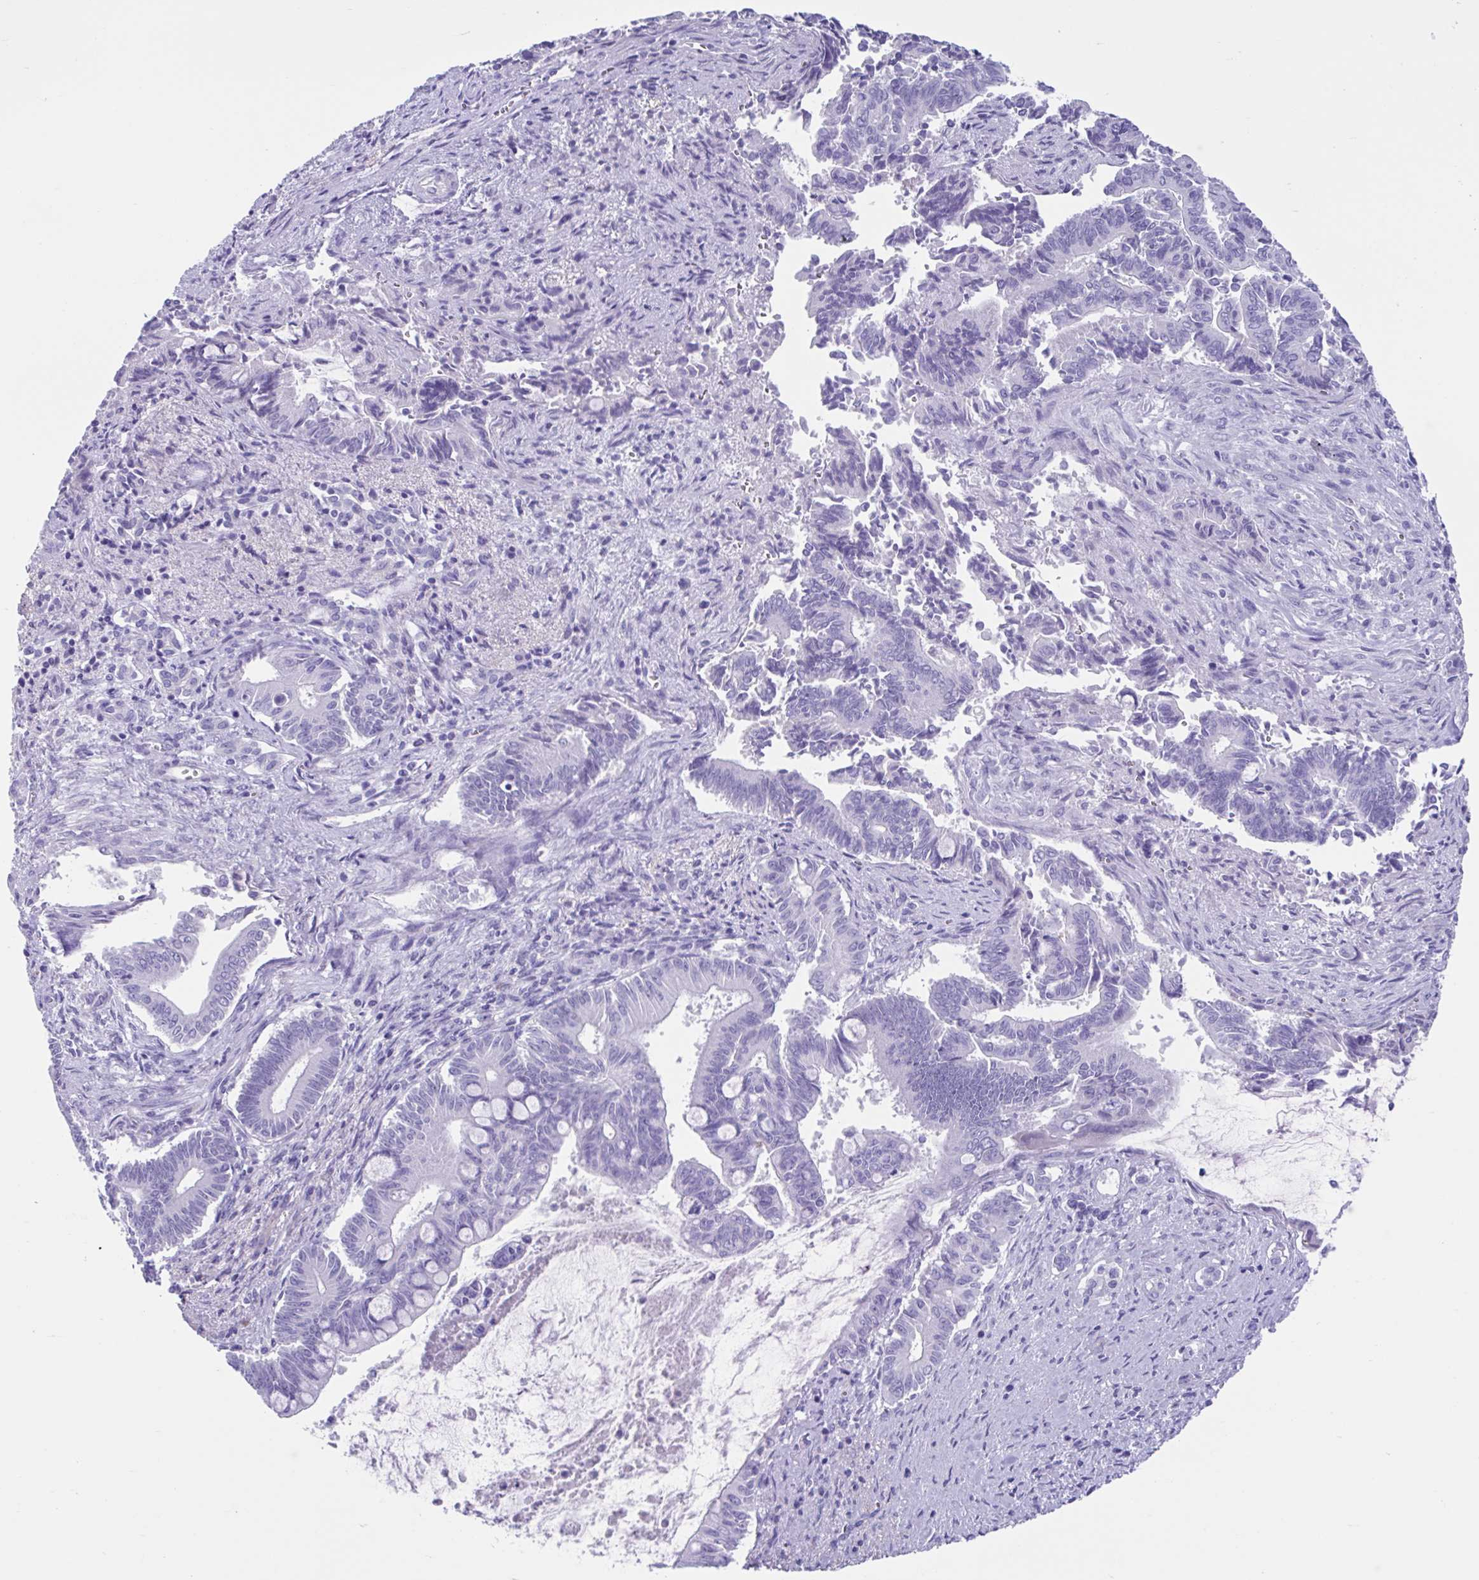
{"staining": {"intensity": "negative", "quantity": "none", "location": "none"}, "tissue": "pancreatic cancer", "cell_type": "Tumor cells", "image_type": "cancer", "snomed": [{"axis": "morphology", "description": "Adenocarcinoma, NOS"}, {"axis": "topography", "description": "Pancreas"}], "caption": "There is no significant expression in tumor cells of pancreatic adenocarcinoma. (DAB IHC, high magnification).", "gene": "USP35", "patient": {"sex": "male", "age": 68}}